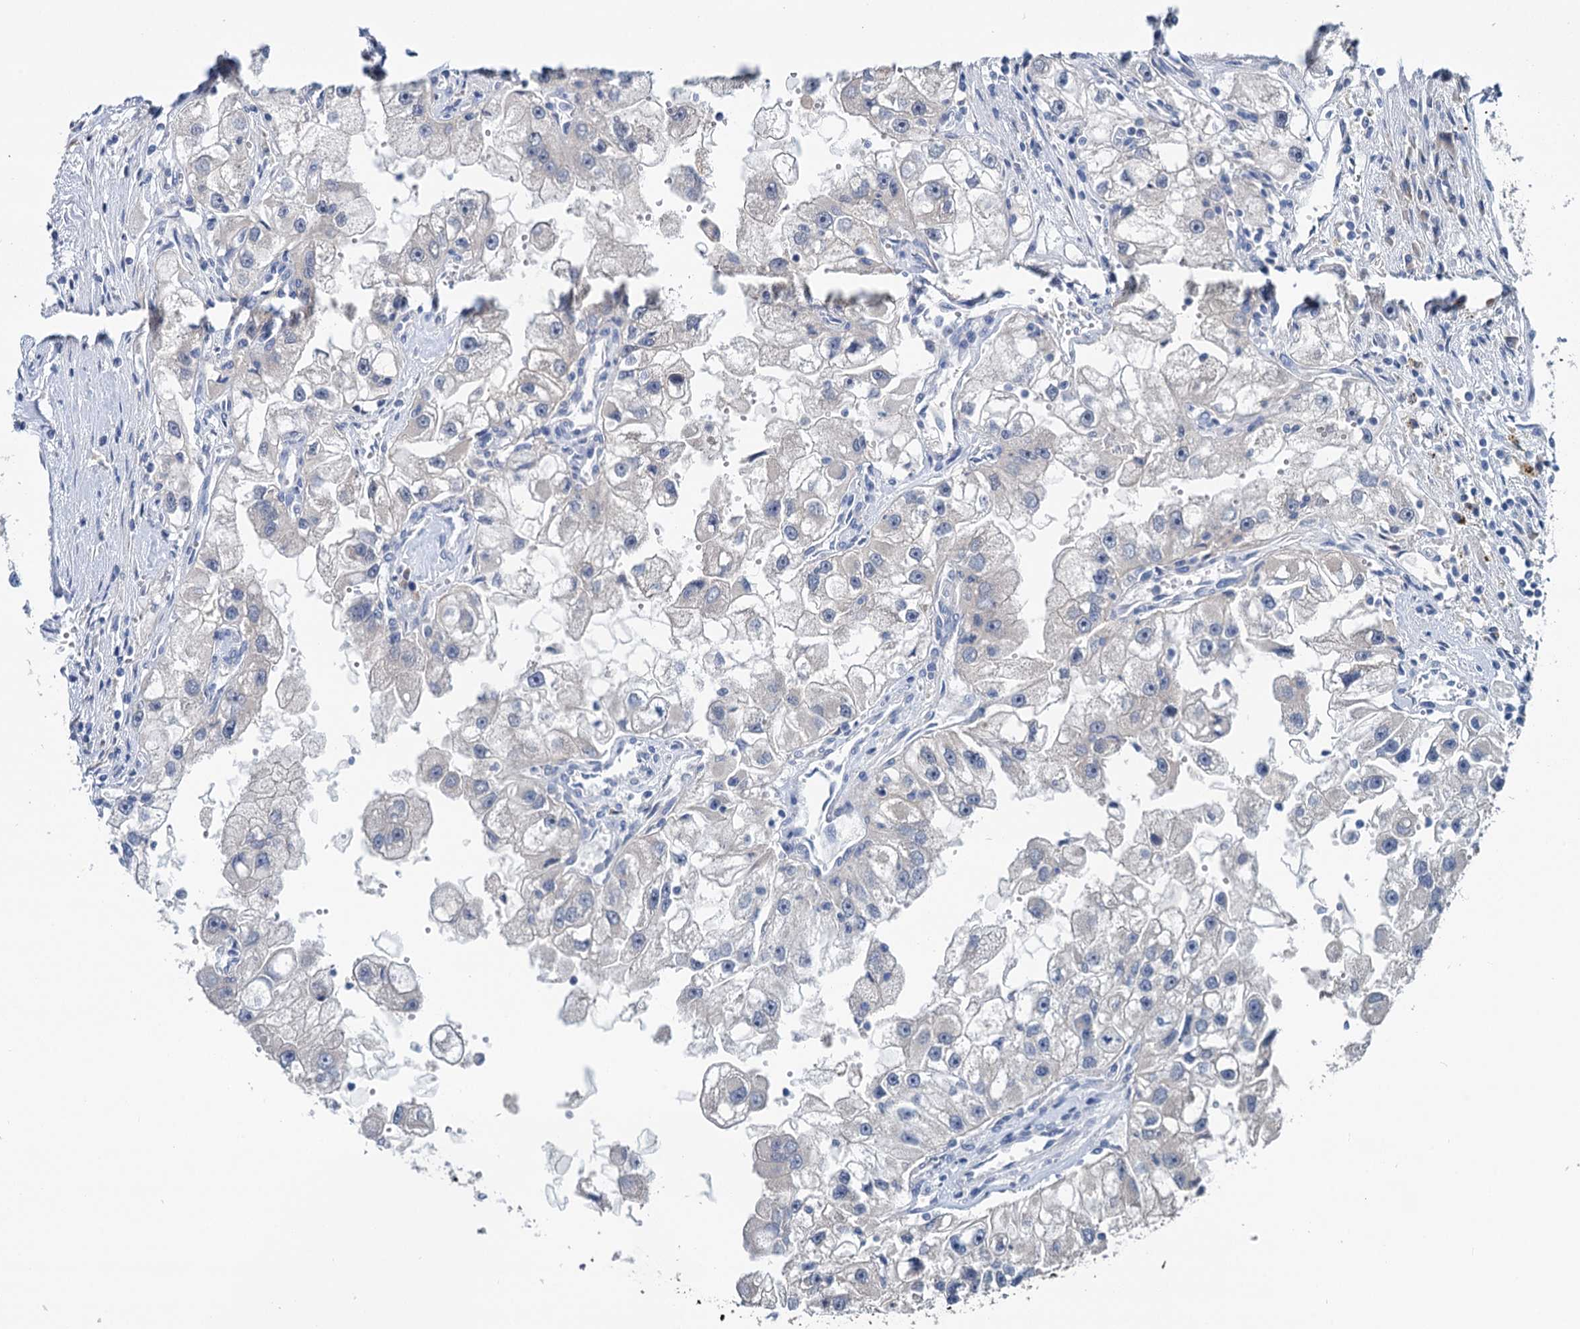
{"staining": {"intensity": "negative", "quantity": "none", "location": "none"}, "tissue": "renal cancer", "cell_type": "Tumor cells", "image_type": "cancer", "snomed": [{"axis": "morphology", "description": "Adenocarcinoma, NOS"}, {"axis": "topography", "description": "Kidney"}], "caption": "This is a histopathology image of IHC staining of renal cancer (adenocarcinoma), which shows no expression in tumor cells.", "gene": "ANKRD42", "patient": {"sex": "male", "age": 63}}